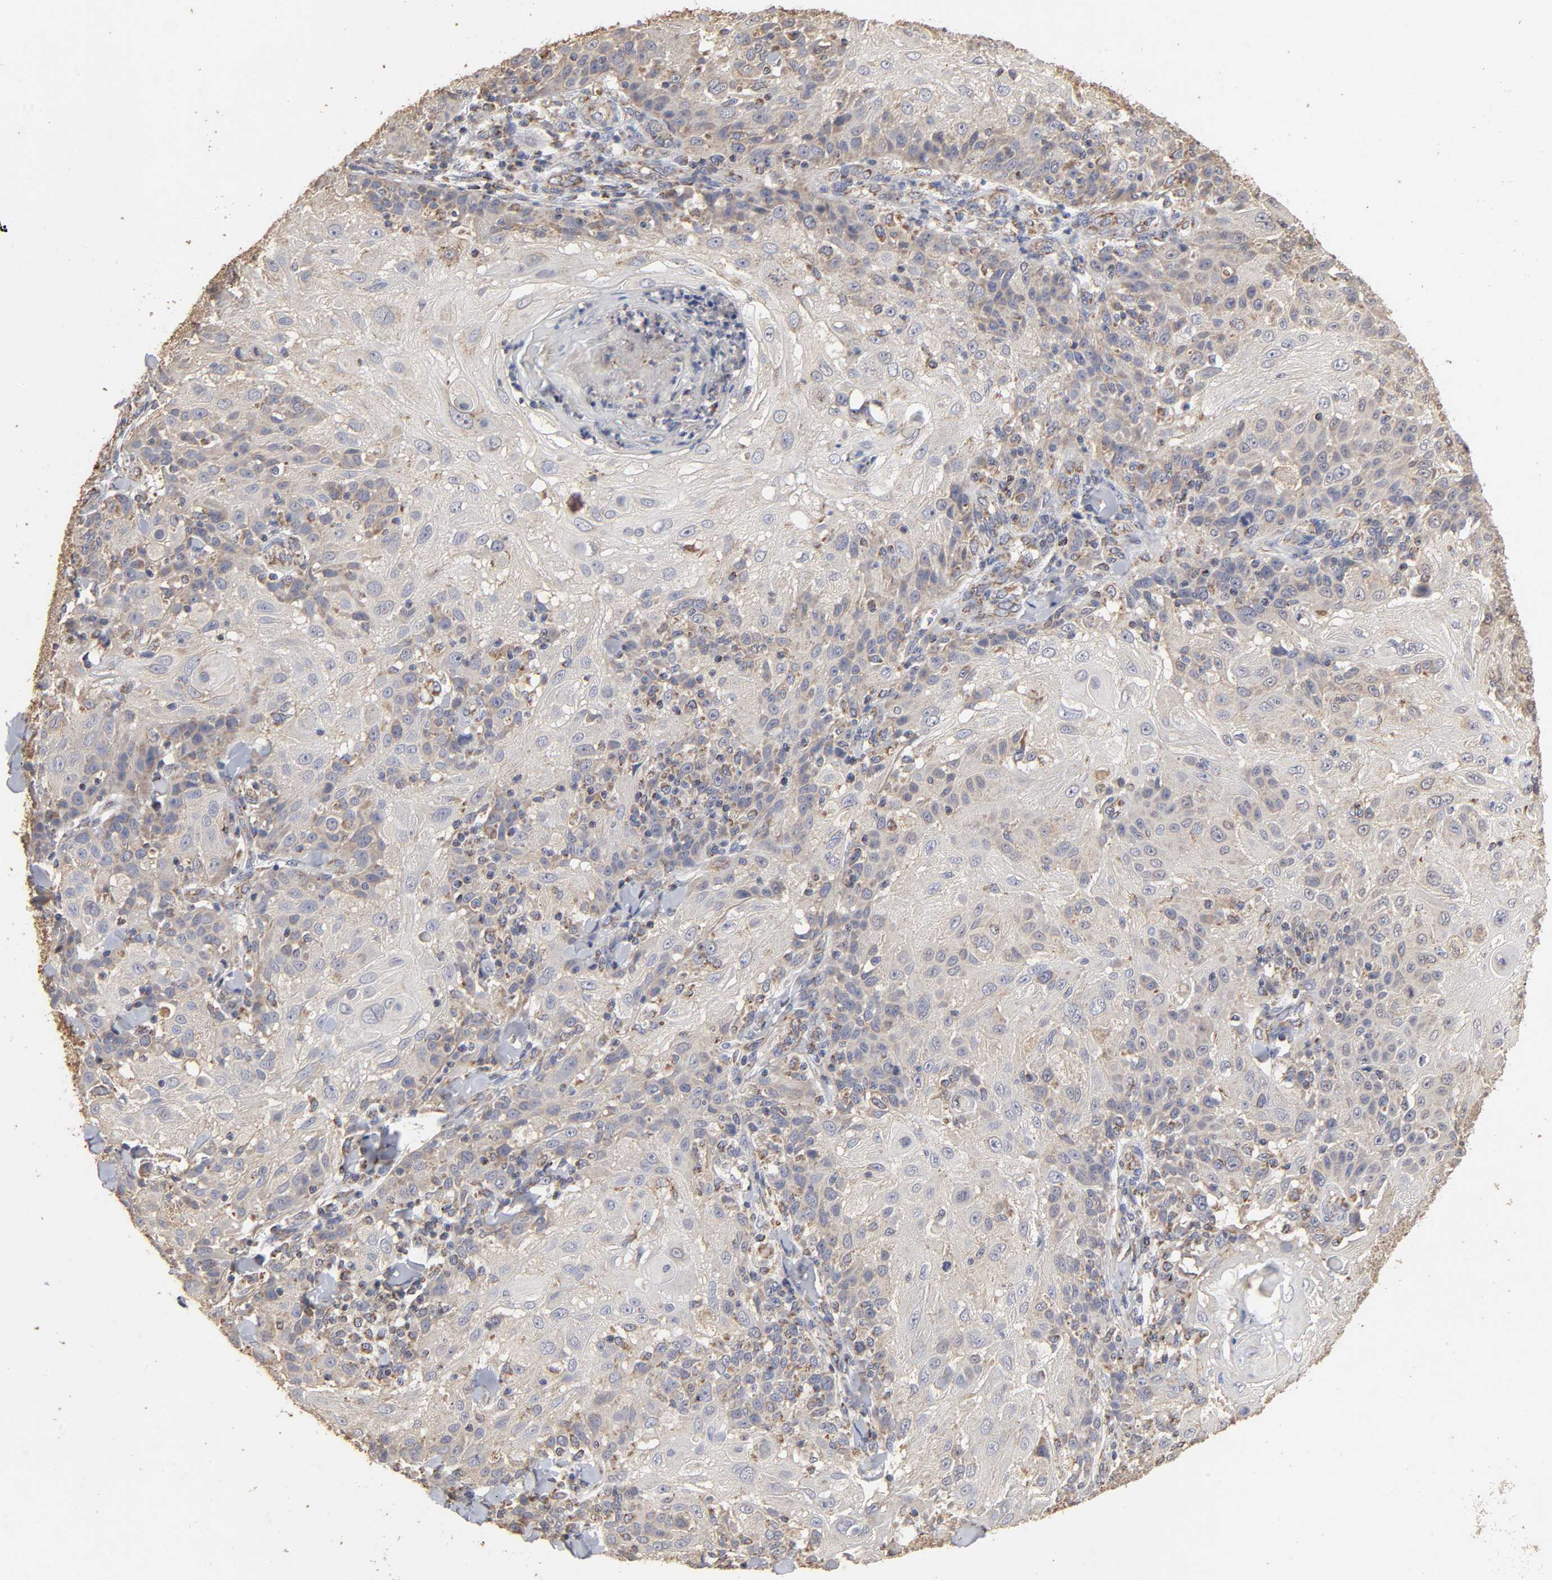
{"staining": {"intensity": "weak", "quantity": "25%-75%", "location": "cytoplasmic/membranous"}, "tissue": "skin cancer", "cell_type": "Tumor cells", "image_type": "cancer", "snomed": [{"axis": "morphology", "description": "Normal tissue, NOS"}, {"axis": "morphology", "description": "Squamous cell carcinoma, NOS"}, {"axis": "topography", "description": "Skin"}], "caption": "There is low levels of weak cytoplasmic/membranous staining in tumor cells of skin cancer, as demonstrated by immunohistochemical staining (brown color).", "gene": "CYCS", "patient": {"sex": "female", "age": 83}}